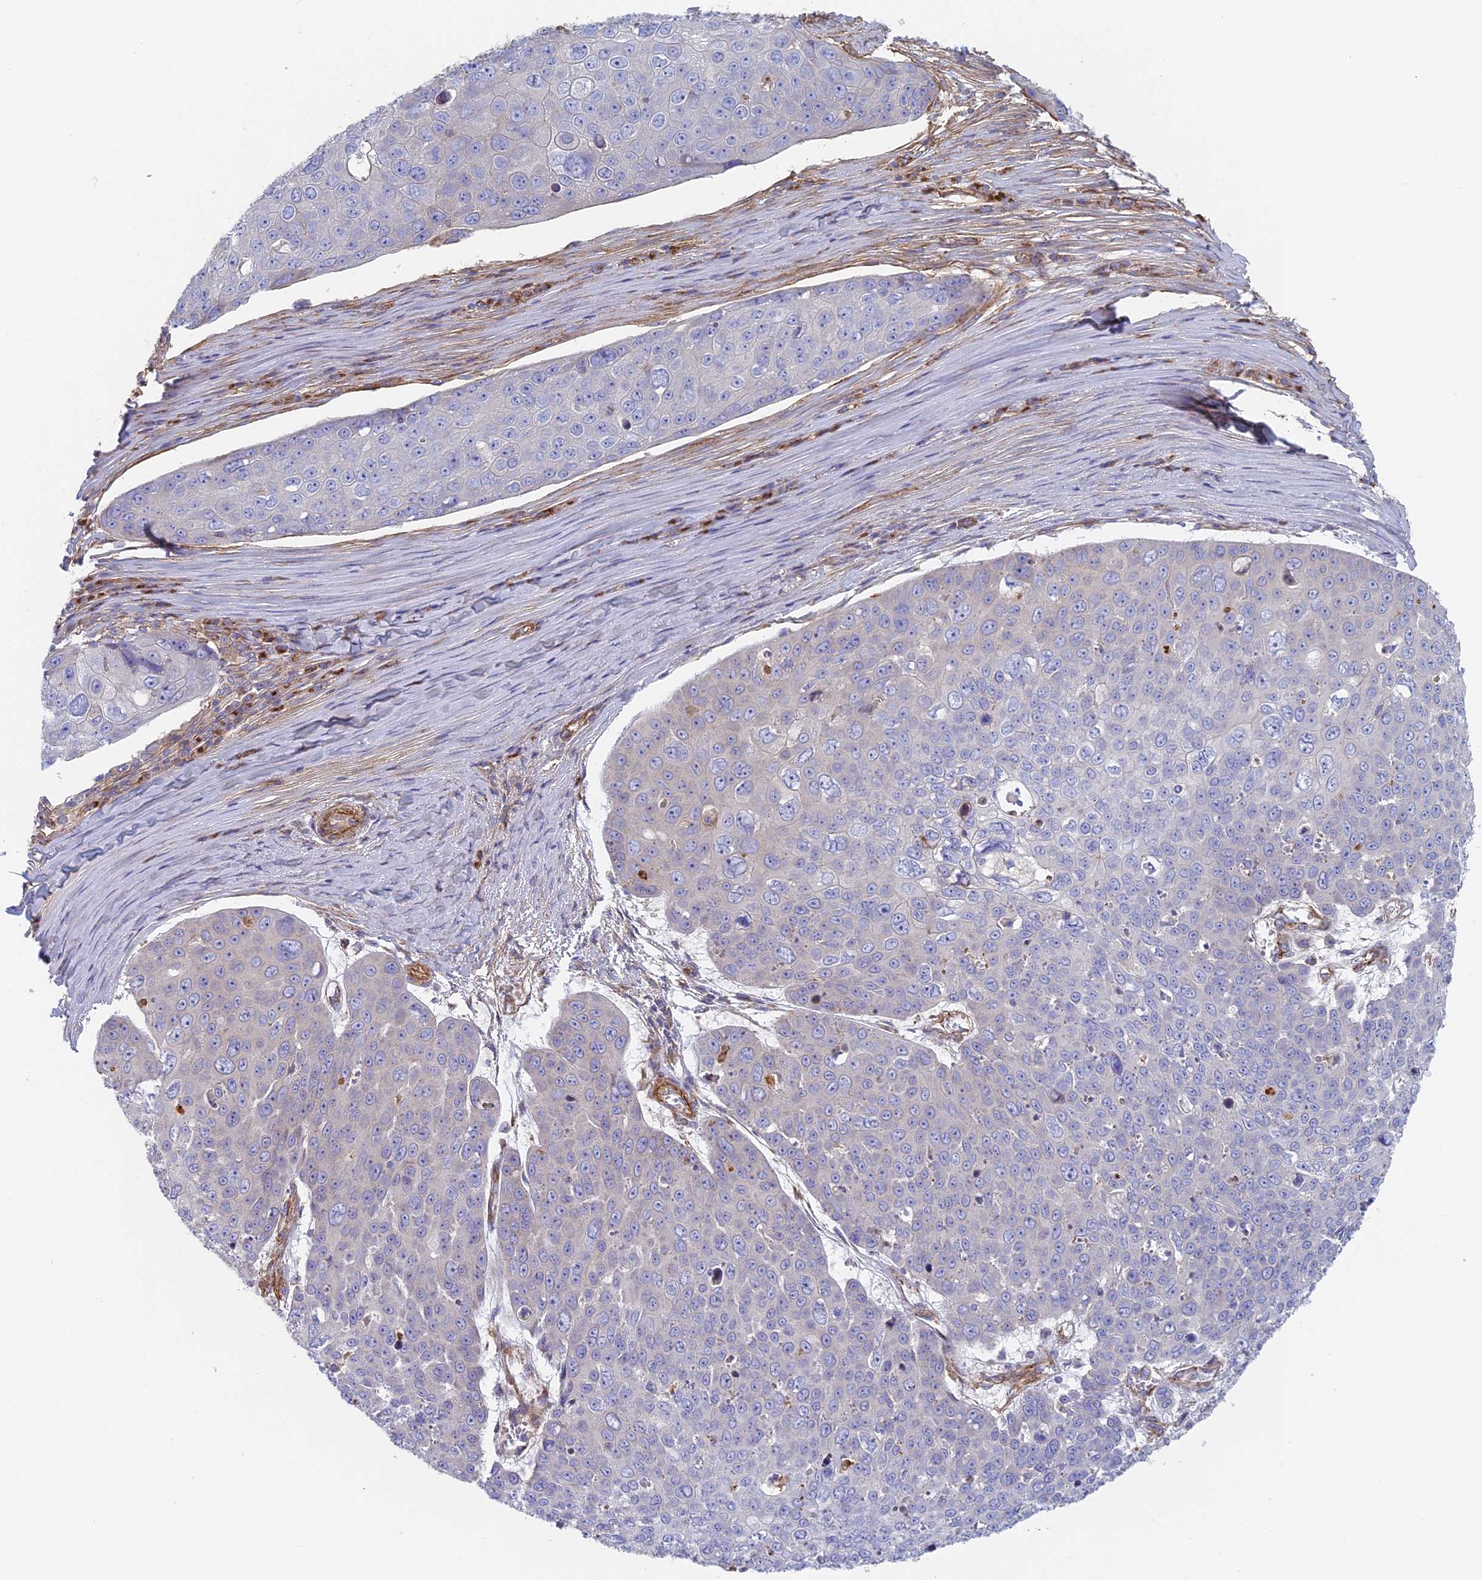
{"staining": {"intensity": "negative", "quantity": "none", "location": "none"}, "tissue": "skin cancer", "cell_type": "Tumor cells", "image_type": "cancer", "snomed": [{"axis": "morphology", "description": "Squamous cell carcinoma, NOS"}, {"axis": "topography", "description": "Skin"}], "caption": "Immunohistochemistry of skin cancer shows no staining in tumor cells. (IHC, brightfield microscopy, high magnification).", "gene": "DDA1", "patient": {"sex": "male", "age": 71}}